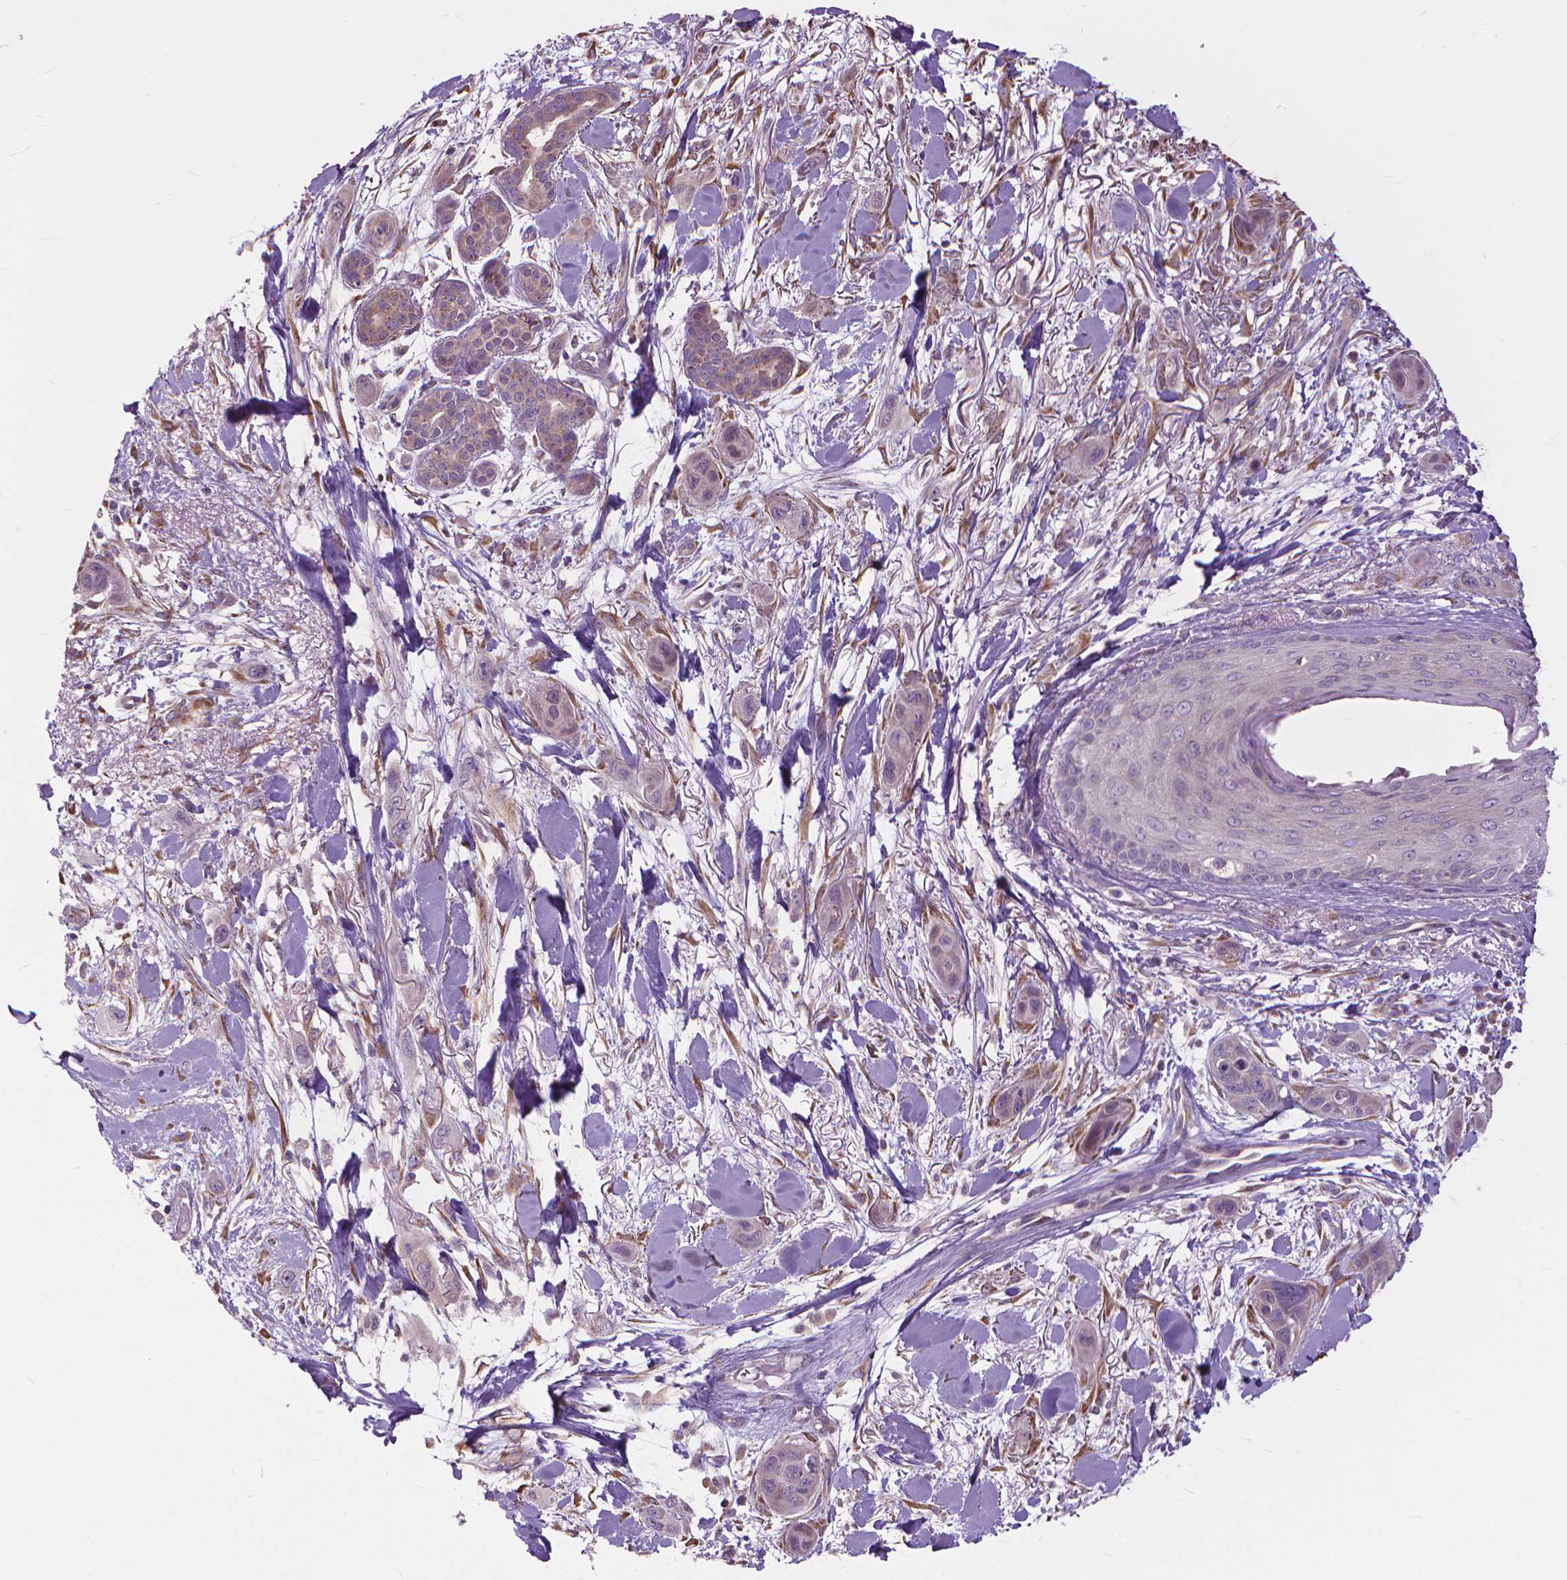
{"staining": {"intensity": "weak", "quantity": "<25%", "location": "cytoplasmic/membranous"}, "tissue": "skin cancer", "cell_type": "Tumor cells", "image_type": "cancer", "snomed": [{"axis": "morphology", "description": "Squamous cell carcinoma, NOS"}, {"axis": "topography", "description": "Skin"}], "caption": "Skin squamous cell carcinoma stained for a protein using immunohistochemistry demonstrates no expression tumor cells.", "gene": "NUDT1", "patient": {"sex": "male", "age": 79}}